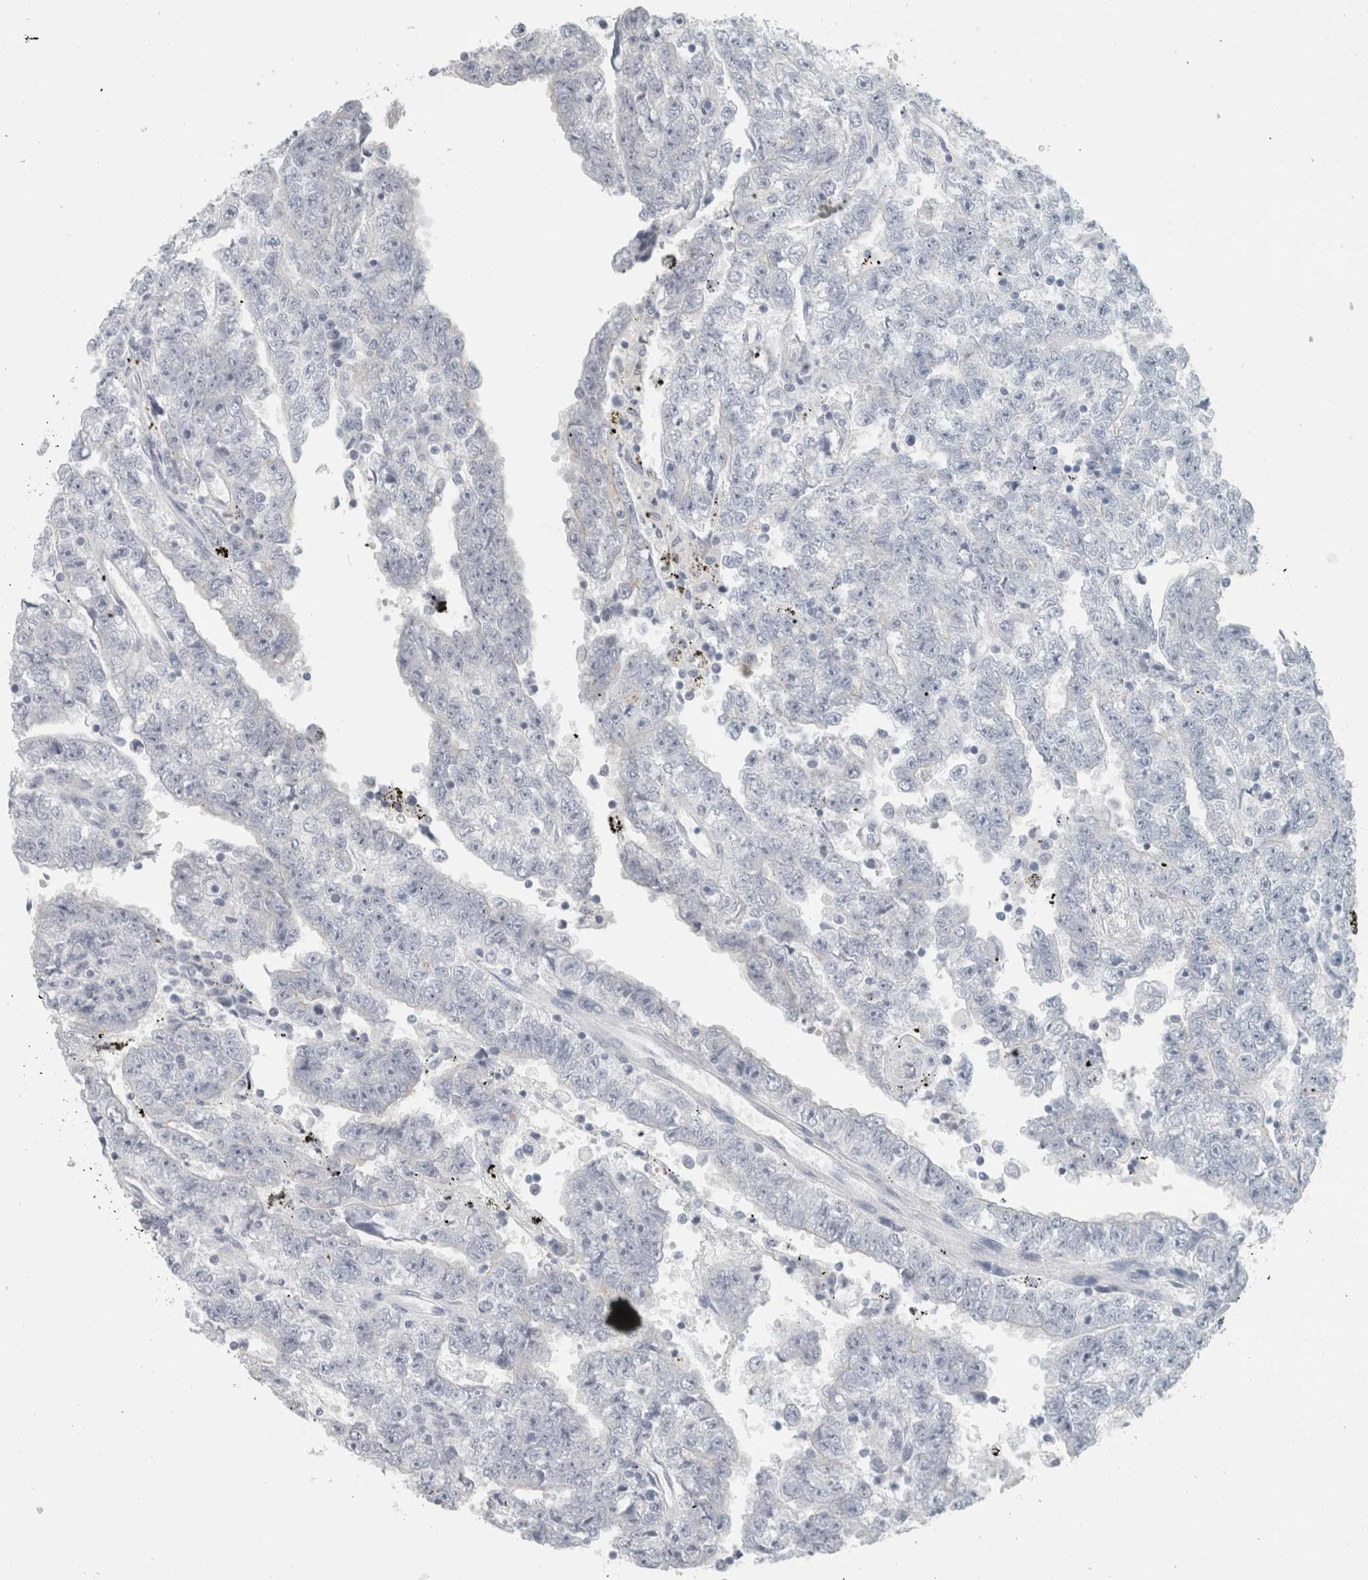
{"staining": {"intensity": "negative", "quantity": "none", "location": "none"}, "tissue": "testis cancer", "cell_type": "Tumor cells", "image_type": "cancer", "snomed": [{"axis": "morphology", "description": "Carcinoma, Embryonal, NOS"}, {"axis": "topography", "description": "Testis"}], "caption": "Immunohistochemistry (IHC) of testis cancer shows no positivity in tumor cells. (DAB (3,3'-diaminobenzidine) IHC visualized using brightfield microscopy, high magnification).", "gene": "SLC28A3", "patient": {"sex": "male", "age": 25}}